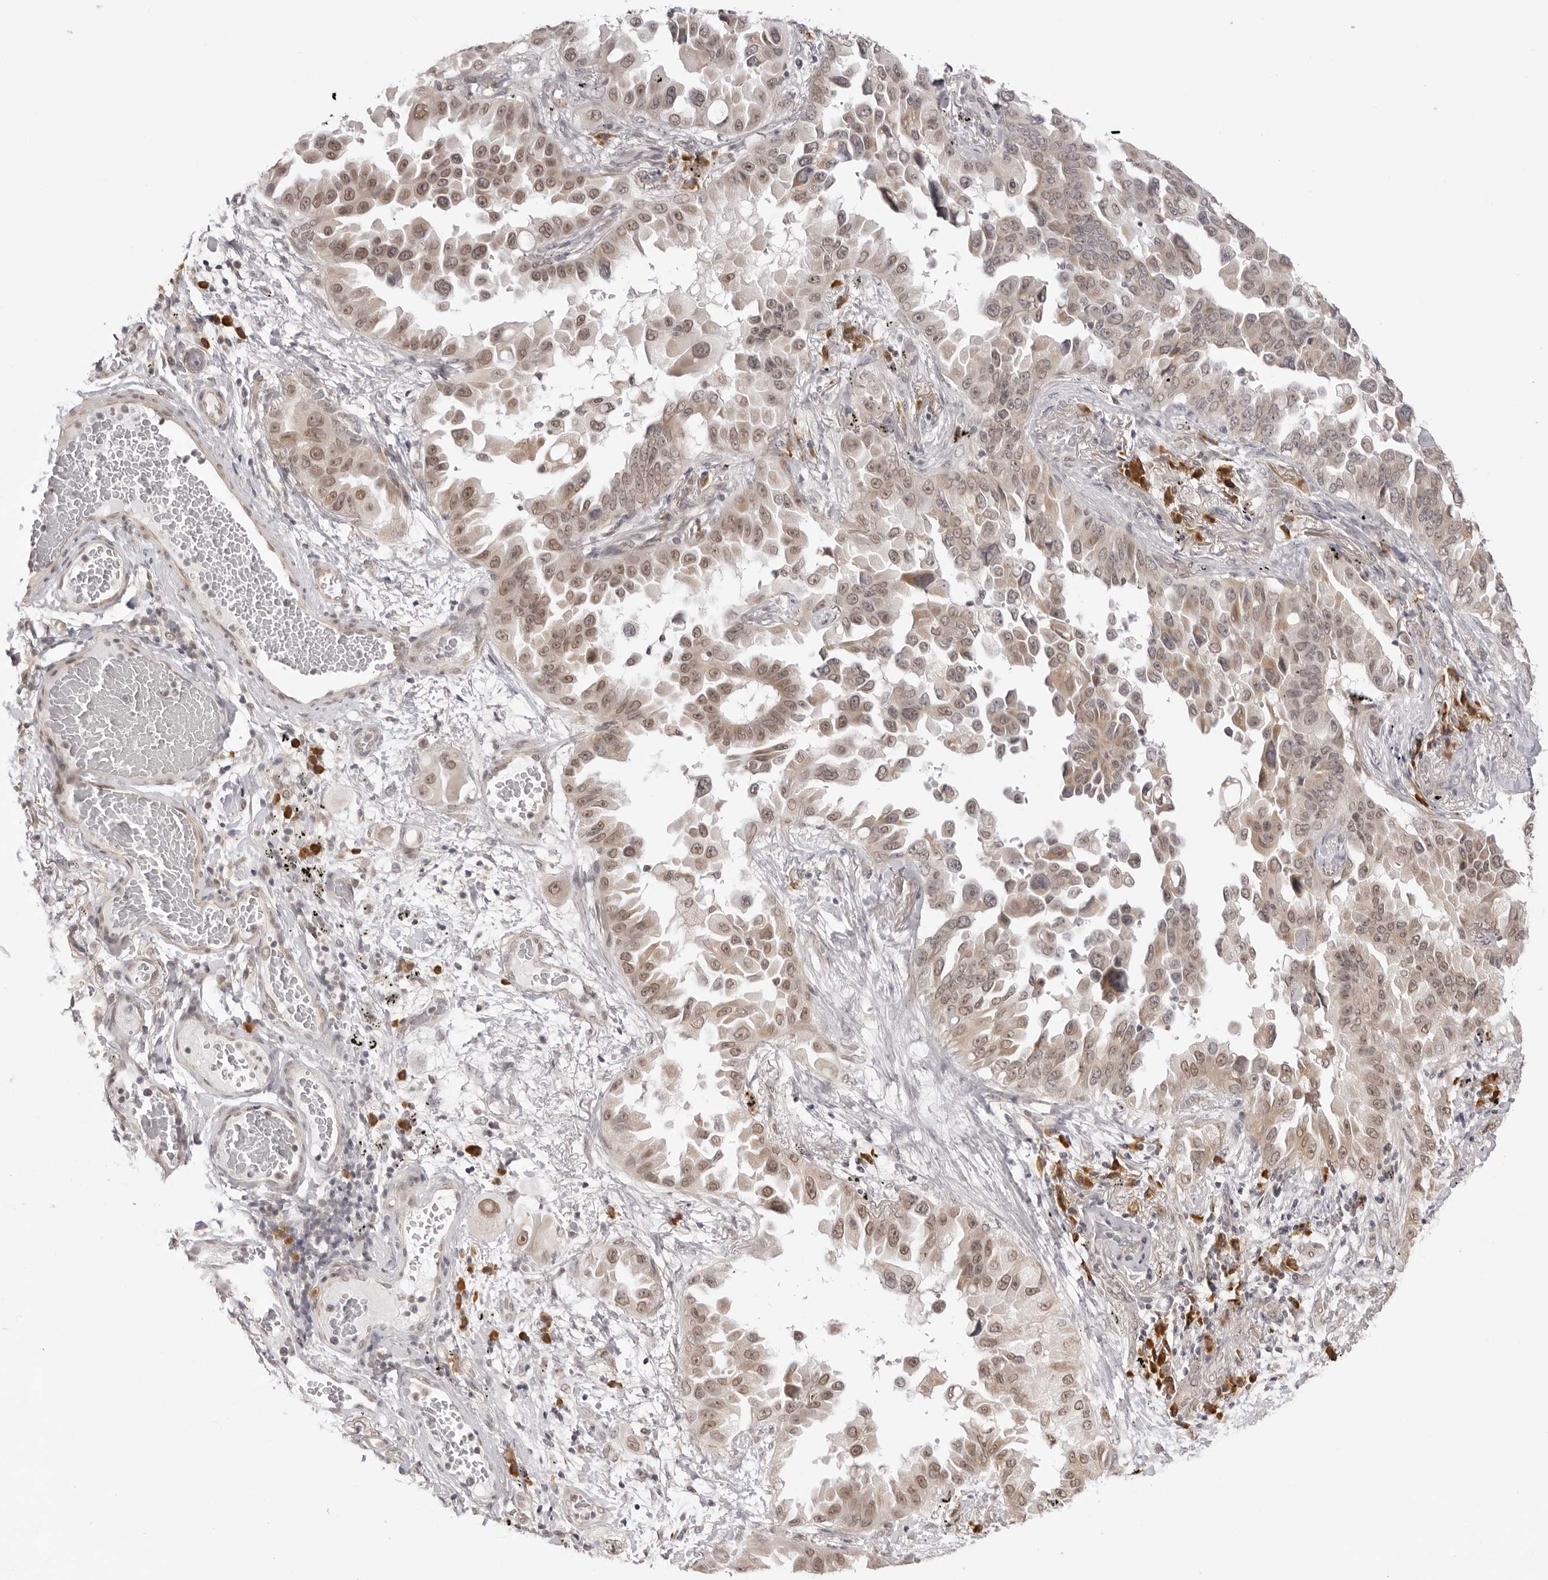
{"staining": {"intensity": "moderate", "quantity": "25%-75%", "location": "cytoplasmic/membranous,nuclear"}, "tissue": "lung cancer", "cell_type": "Tumor cells", "image_type": "cancer", "snomed": [{"axis": "morphology", "description": "Adenocarcinoma, NOS"}, {"axis": "topography", "description": "Lung"}], "caption": "A brown stain highlights moderate cytoplasmic/membranous and nuclear positivity of a protein in human lung adenocarcinoma tumor cells.", "gene": "ZC3H11A", "patient": {"sex": "female", "age": 67}}